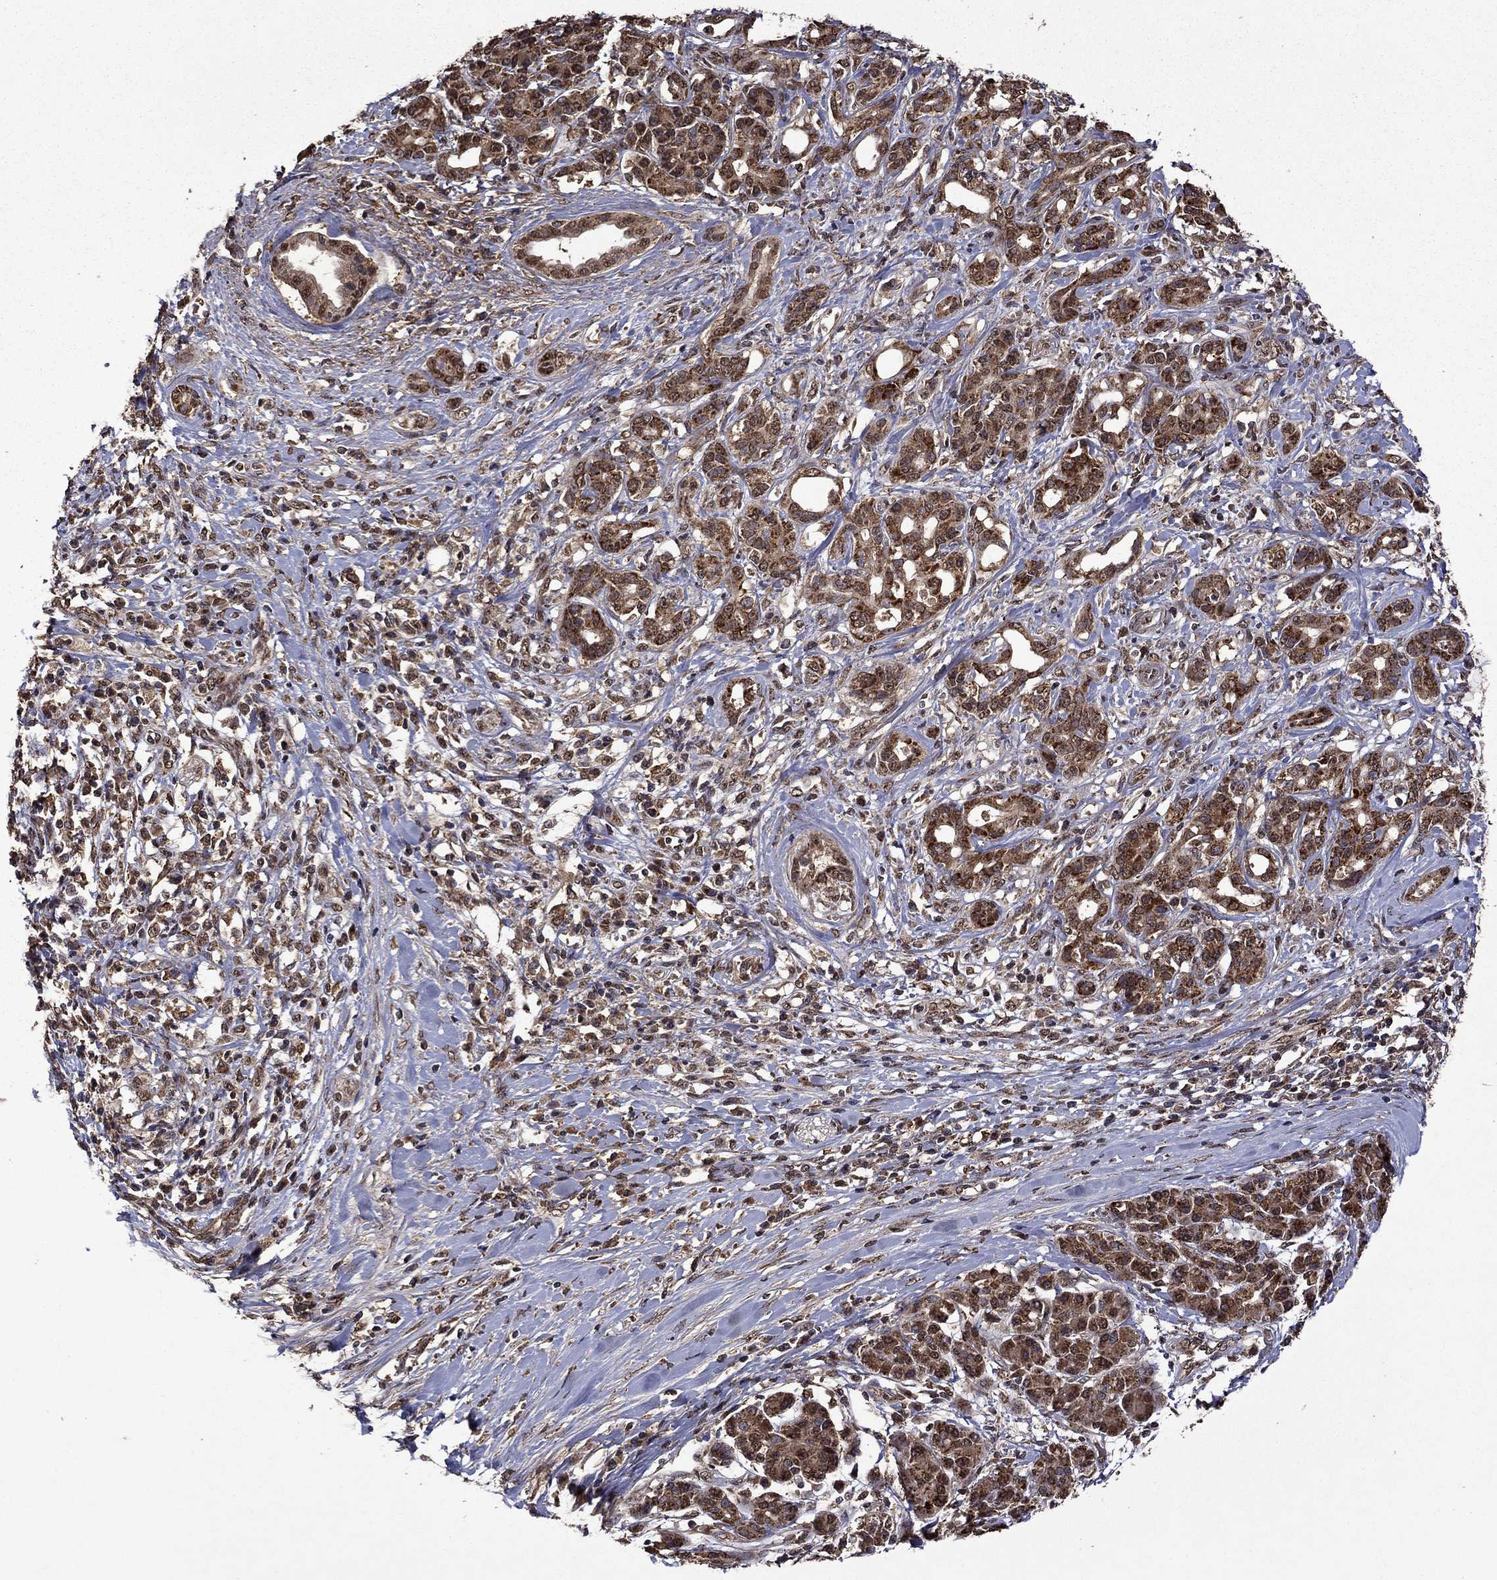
{"staining": {"intensity": "strong", "quantity": "25%-75%", "location": "cytoplasmic/membranous,nuclear"}, "tissue": "pancreatic cancer", "cell_type": "Tumor cells", "image_type": "cancer", "snomed": [{"axis": "morphology", "description": "Adenocarcinoma, NOS"}, {"axis": "topography", "description": "Pancreas"}], "caption": "Tumor cells demonstrate strong cytoplasmic/membranous and nuclear positivity in approximately 25%-75% of cells in pancreatic cancer (adenocarcinoma). The staining was performed using DAB to visualize the protein expression in brown, while the nuclei were stained in blue with hematoxylin (Magnification: 20x).", "gene": "ITM2B", "patient": {"sex": "female", "age": 56}}